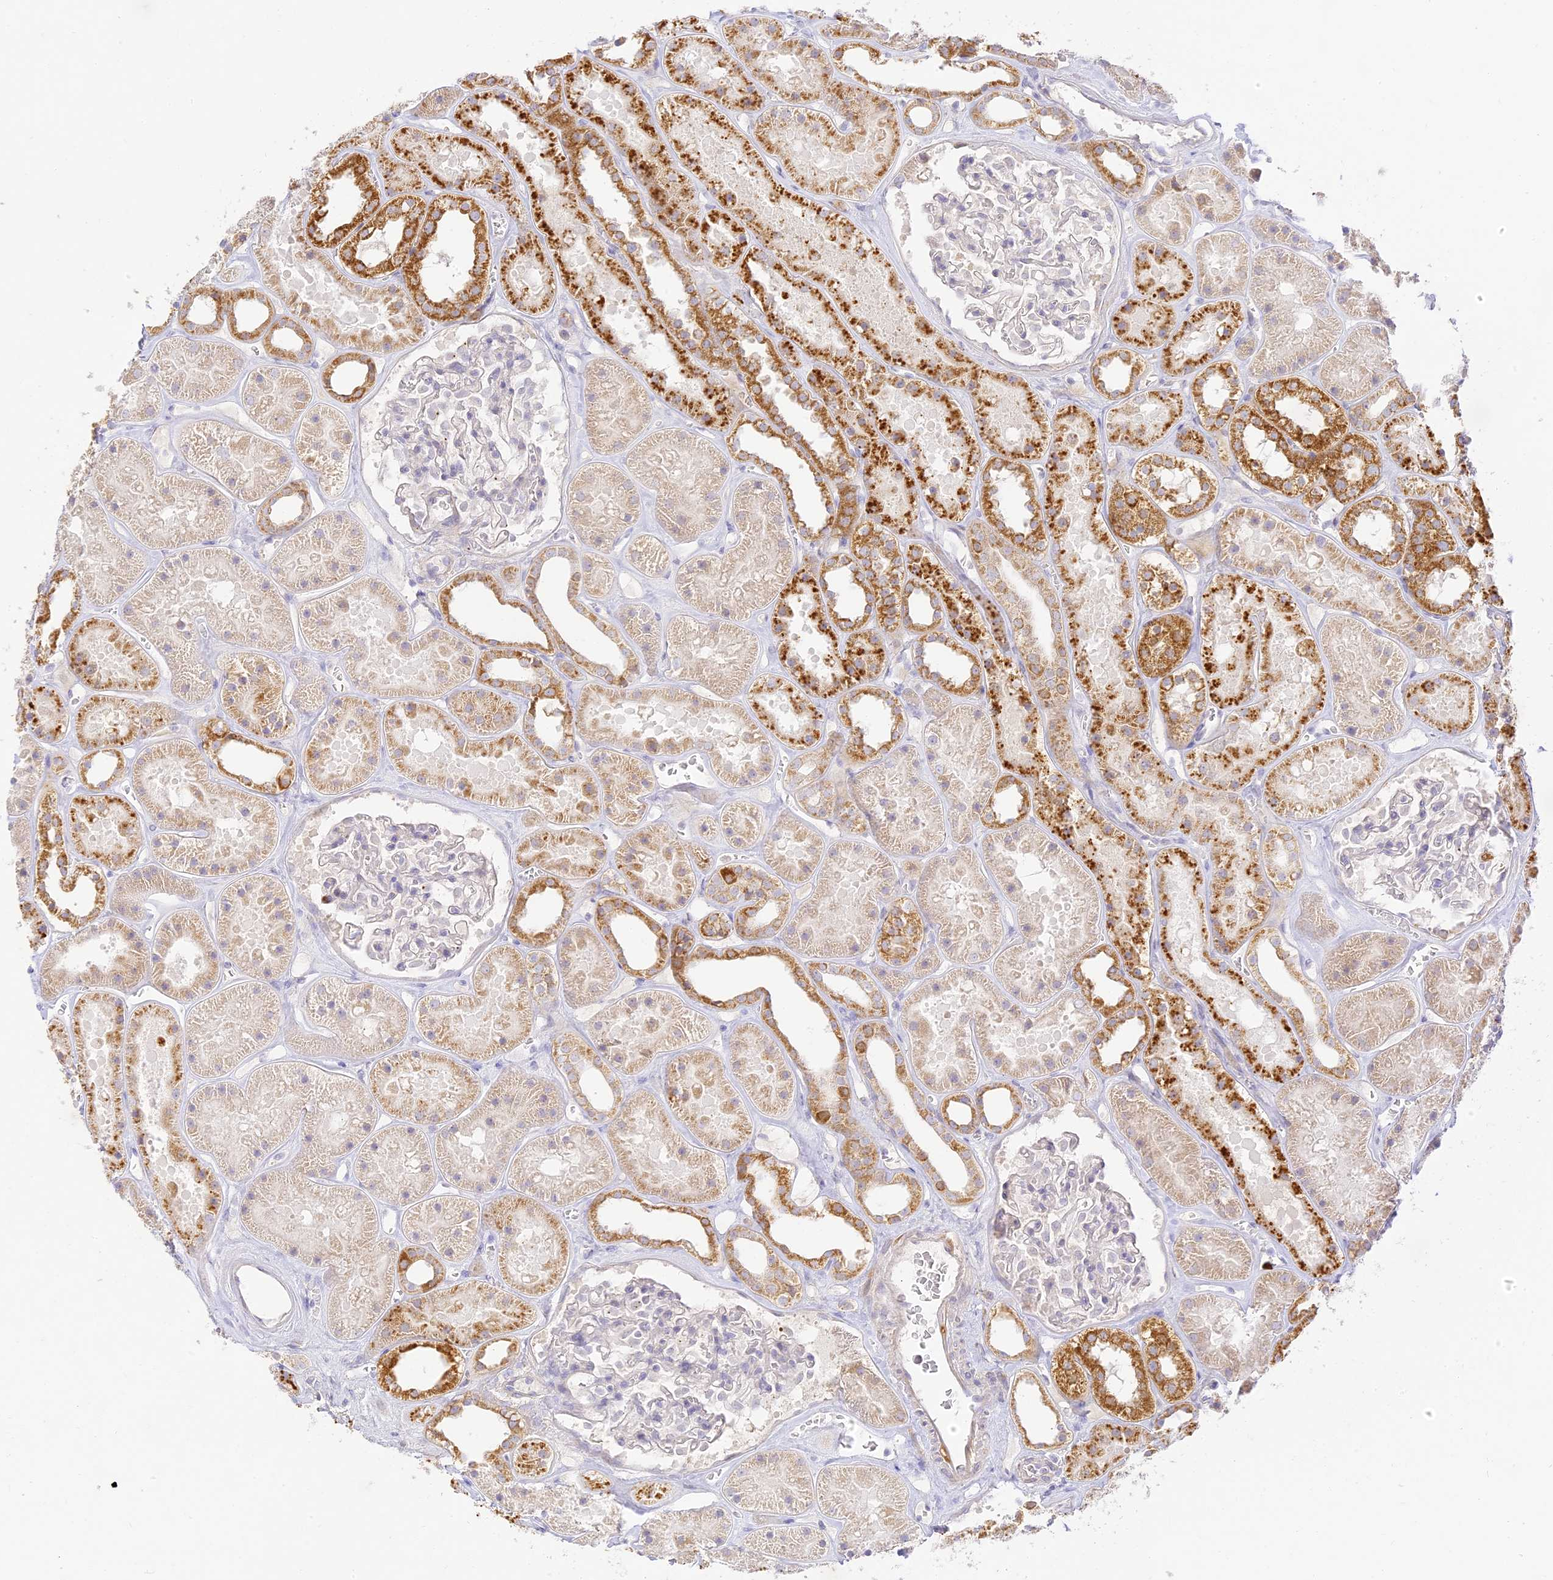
{"staining": {"intensity": "negative", "quantity": "none", "location": "none"}, "tissue": "kidney", "cell_type": "Cells in glomeruli", "image_type": "normal", "snomed": [{"axis": "morphology", "description": "Normal tissue, NOS"}, {"axis": "topography", "description": "Kidney"}], "caption": "Histopathology image shows no significant protein expression in cells in glomeruli of normal kidney.", "gene": "LRRC15", "patient": {"sex": "female", "age": 41}}